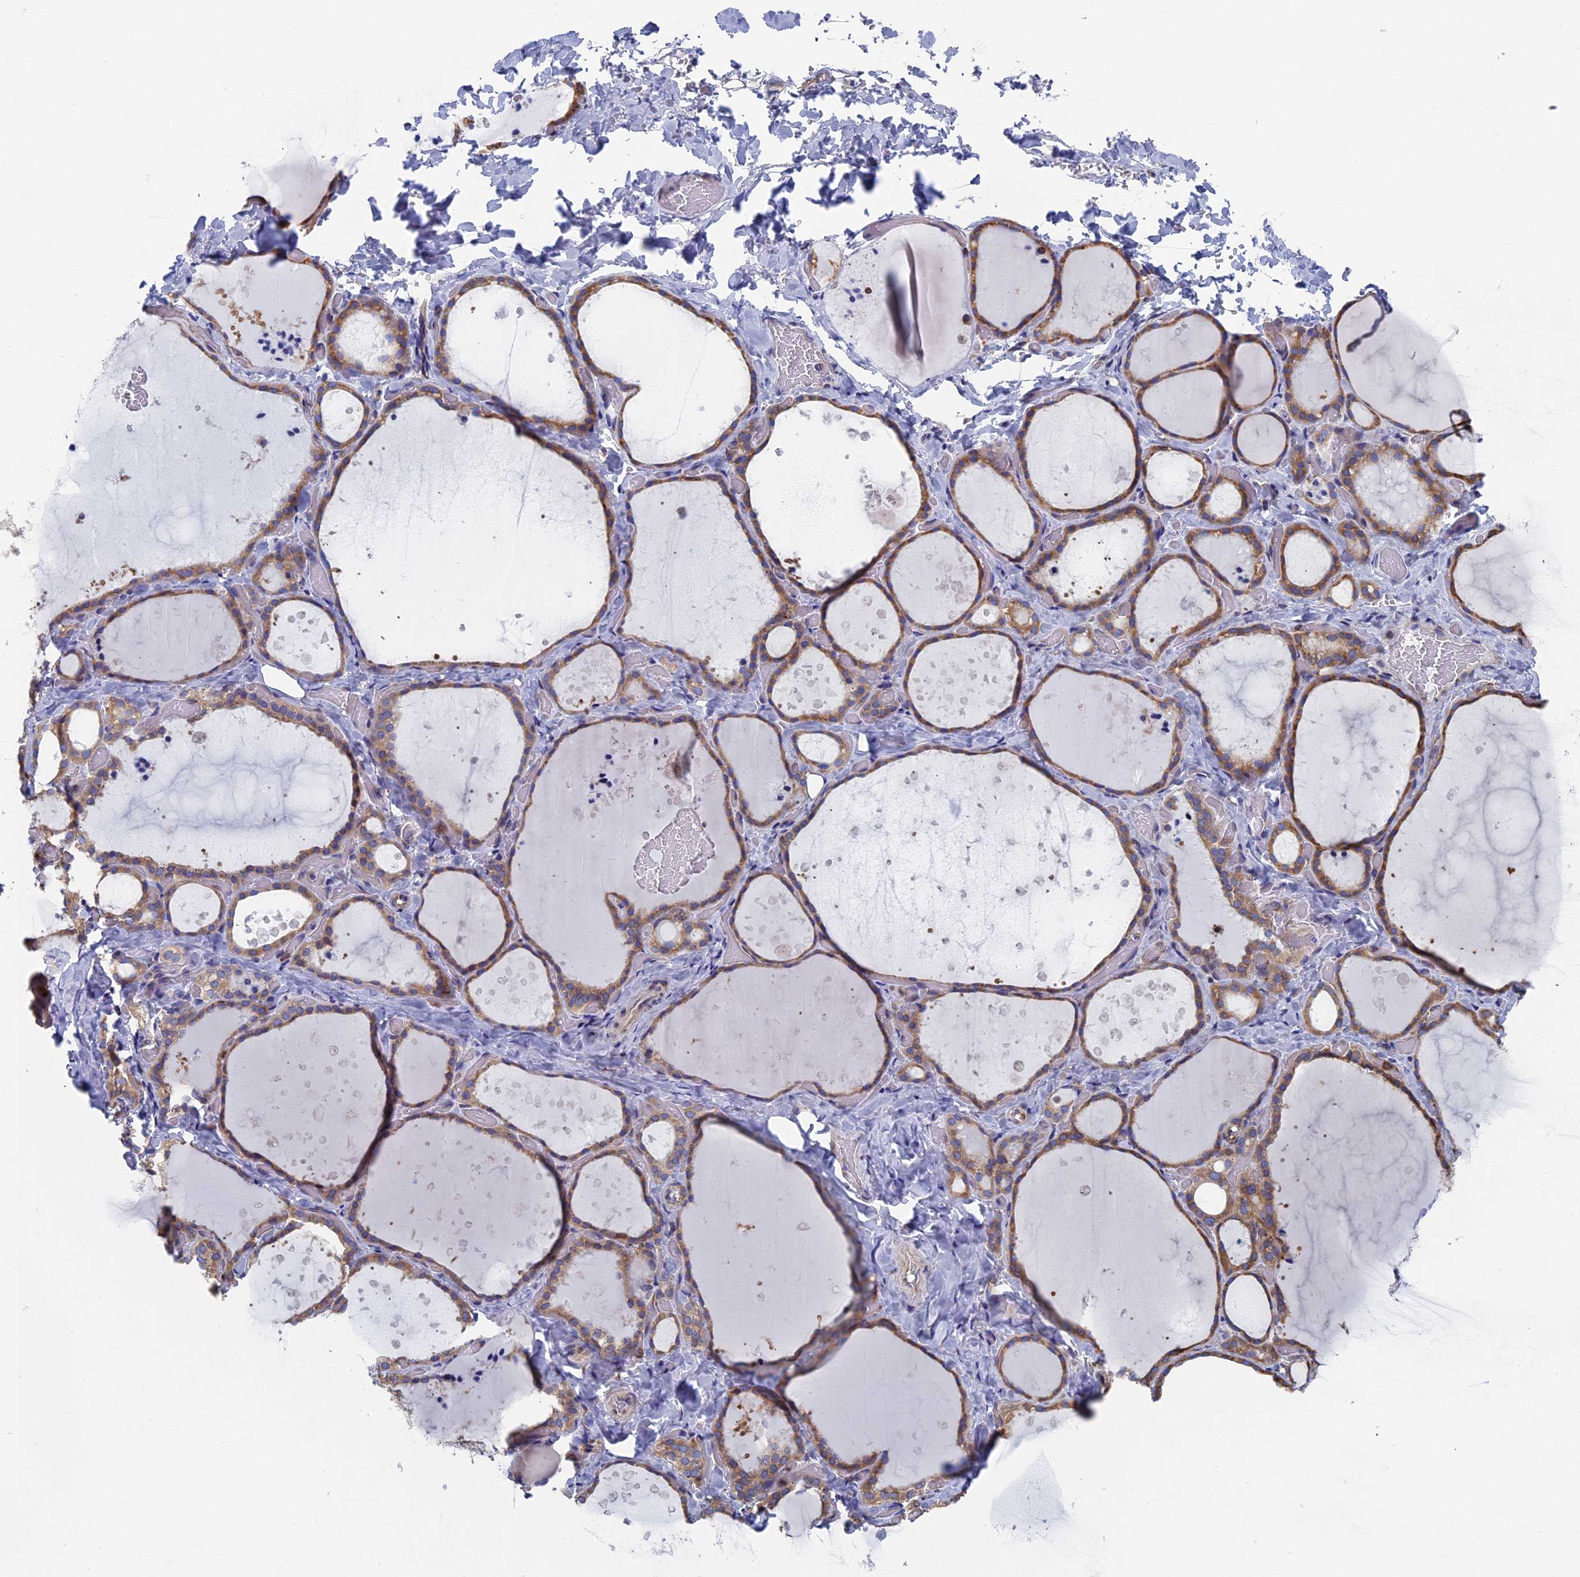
{"staining": {"intensity": "moderate", "quantity": ">75%", "location": "cytoplasmic/membranous"}, "tissue": "thyroid gland", "cell_type": "Glandular cells", "image_type": "normal", "snomed": [{"axis": "morphology", "description": "Normal tissue, NOS"}, {"axis": "topography", "description": "Thyroid gland"}], "caption": "This image reveals IHC staining of normal thyroid gland, with medium moderate cytoplasmic/membranous expression in approximately >75% of glandular cells.", "gene": "YBX1", "patient": {"sex": "female", "age": 44}}